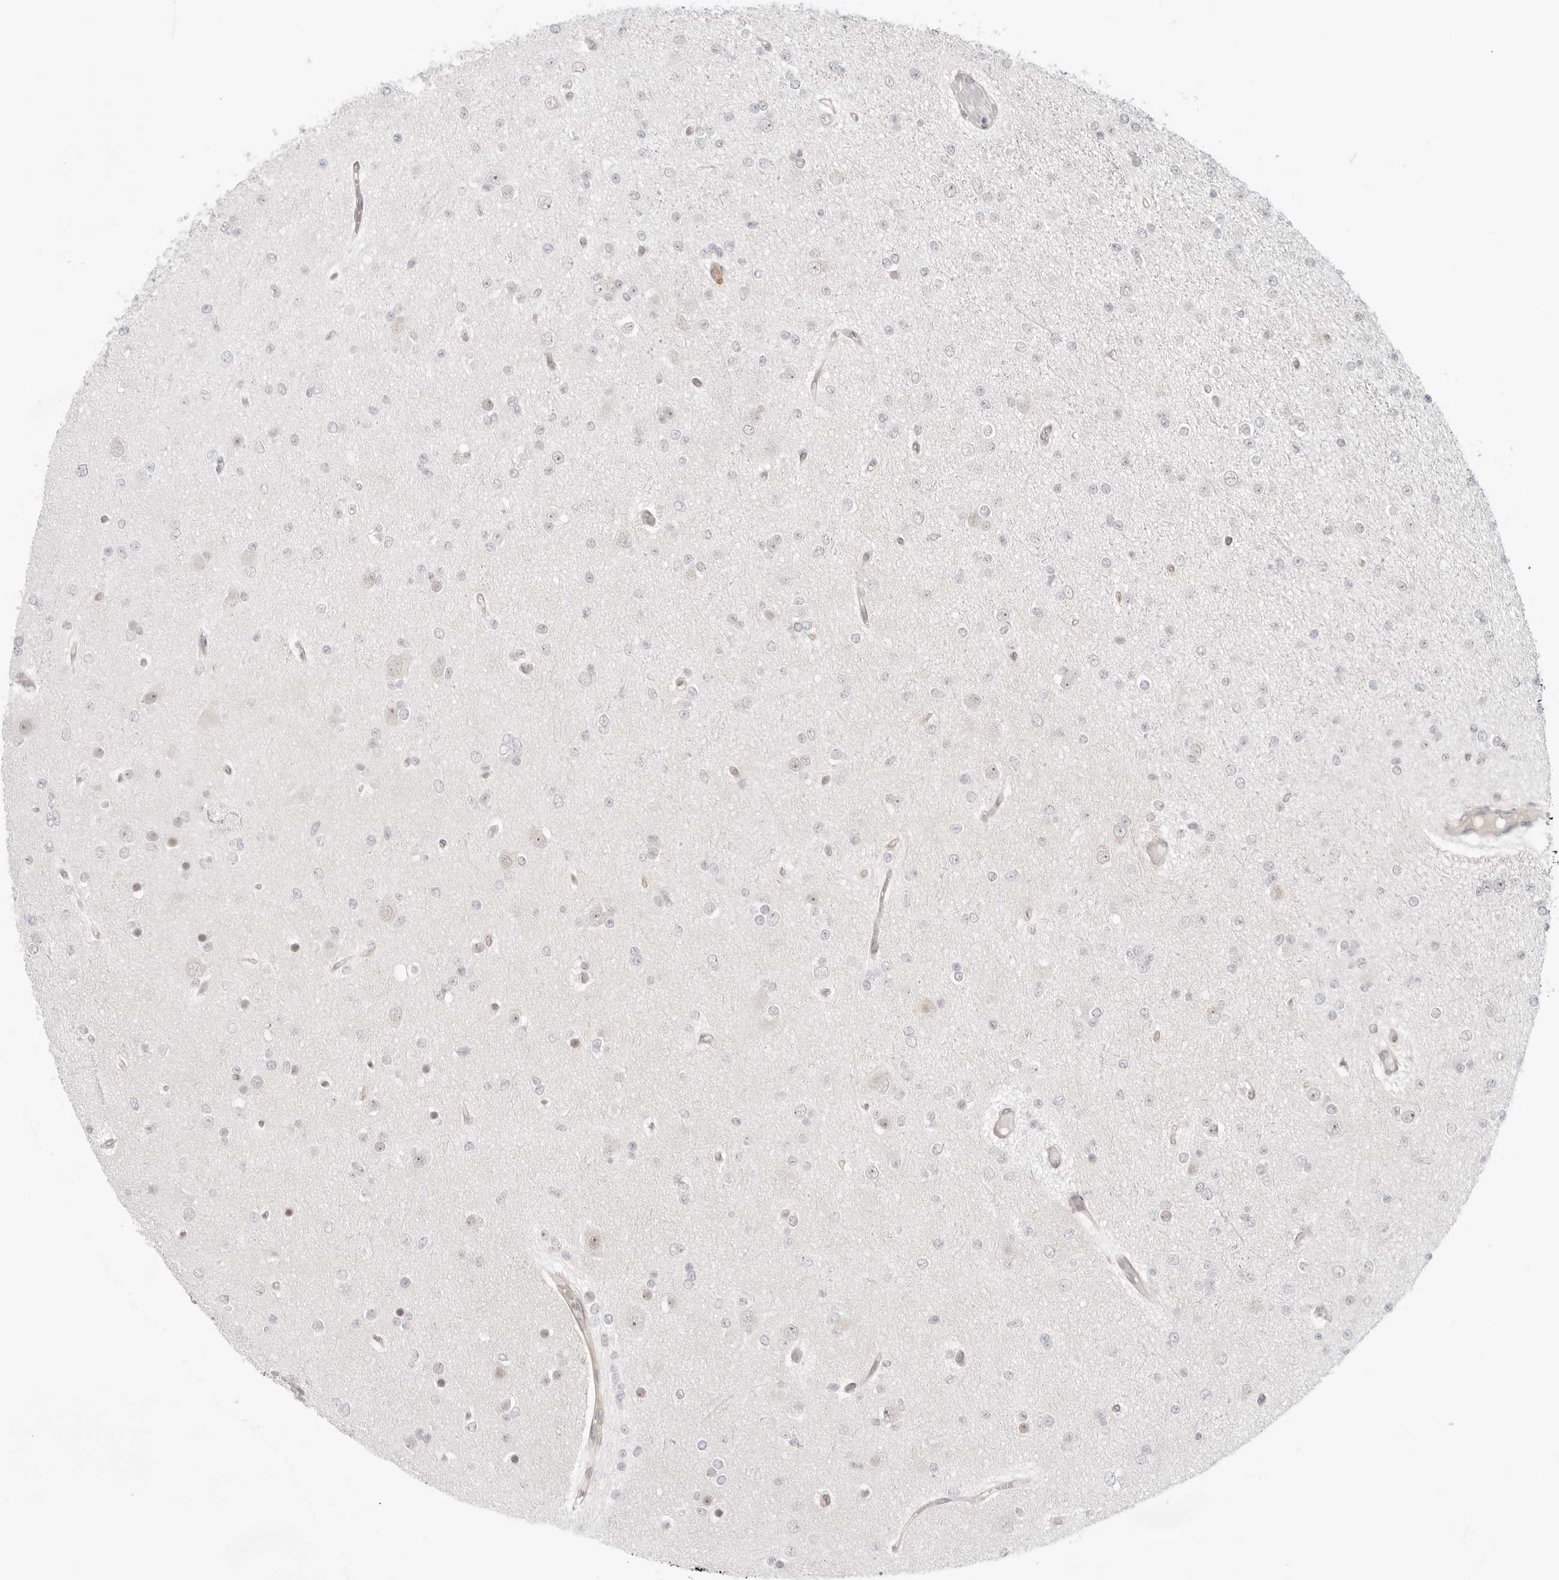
{"staining": {"intensity": "weak", "quantity": "<25%", "location": "nuclear"}, "tissue": "glioma", "cell_type": "Tumor cells", "image_type": "cancer", "snomed": [{"axis": "morphology", "description": "Glioma, malignant, Low grade"}, {"axis": "topography", "description": "Brain"}], "caption": "This is a micrograph of immunohistochemistry (IHC) staining of glioma, which shows no expression in tumor cells. The staining was performed using DAB to visualize the protein expression in brown, while the nuclei were stained in blue with hematoxylin (Magnification: 20x).", "gene": "MED18", "patient": {"sex": "female", "age": 22}}